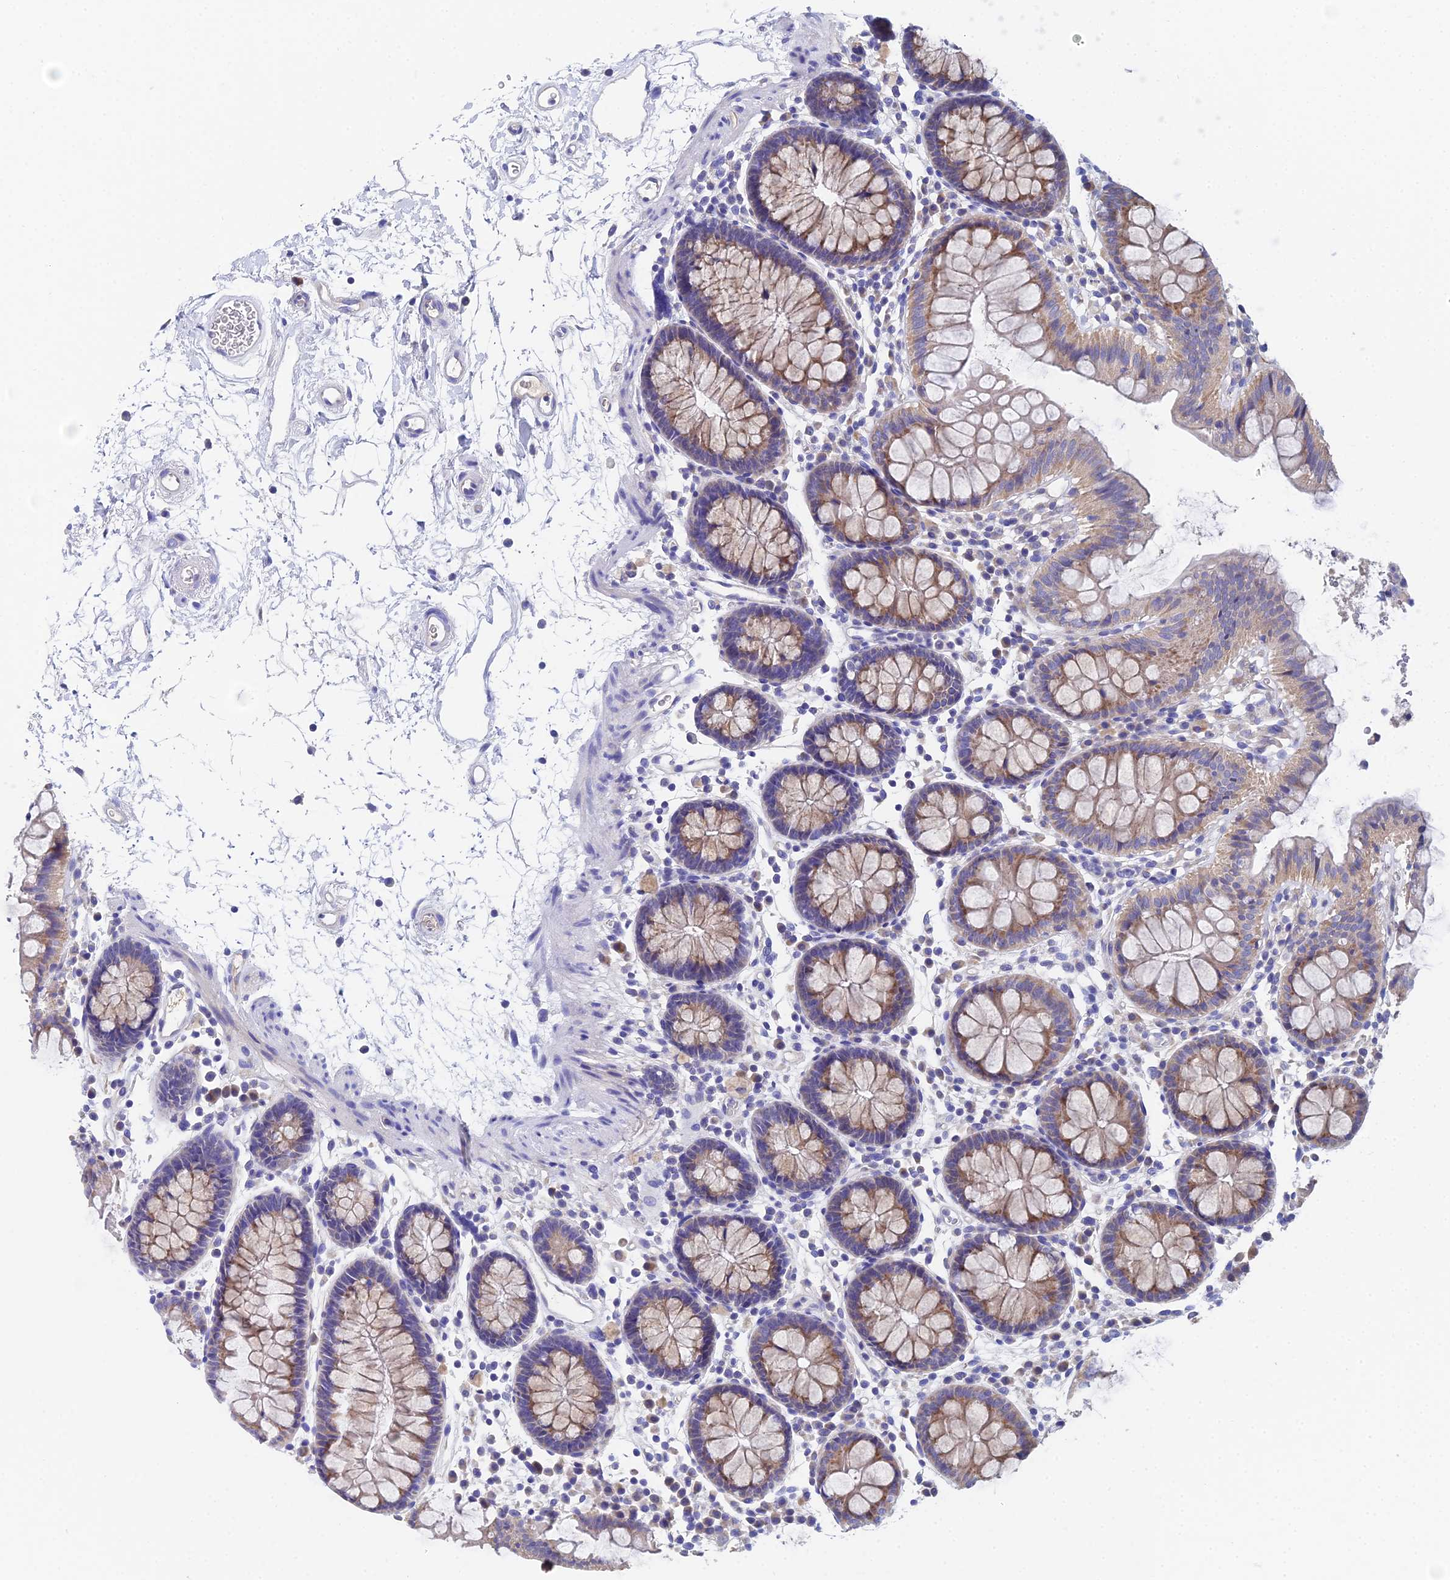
{"staining": {"intensity": "negative", "quantity": "none", "location": "none"}, "tissue": "colon", "cell_type": "Endothelial cells", "image_type": "normal", "snomed": [{"axis": "morphology", "description": "Normal tissue, NOS"}, {"axis": "topography", "description": "Colon"}], "caption": "Immunohistochemistry of unremarkable human colon exhibits no positivity in endothelial cells.", "gene": "UBE2L3", "patient": {"sex": "male", "age": 75}}